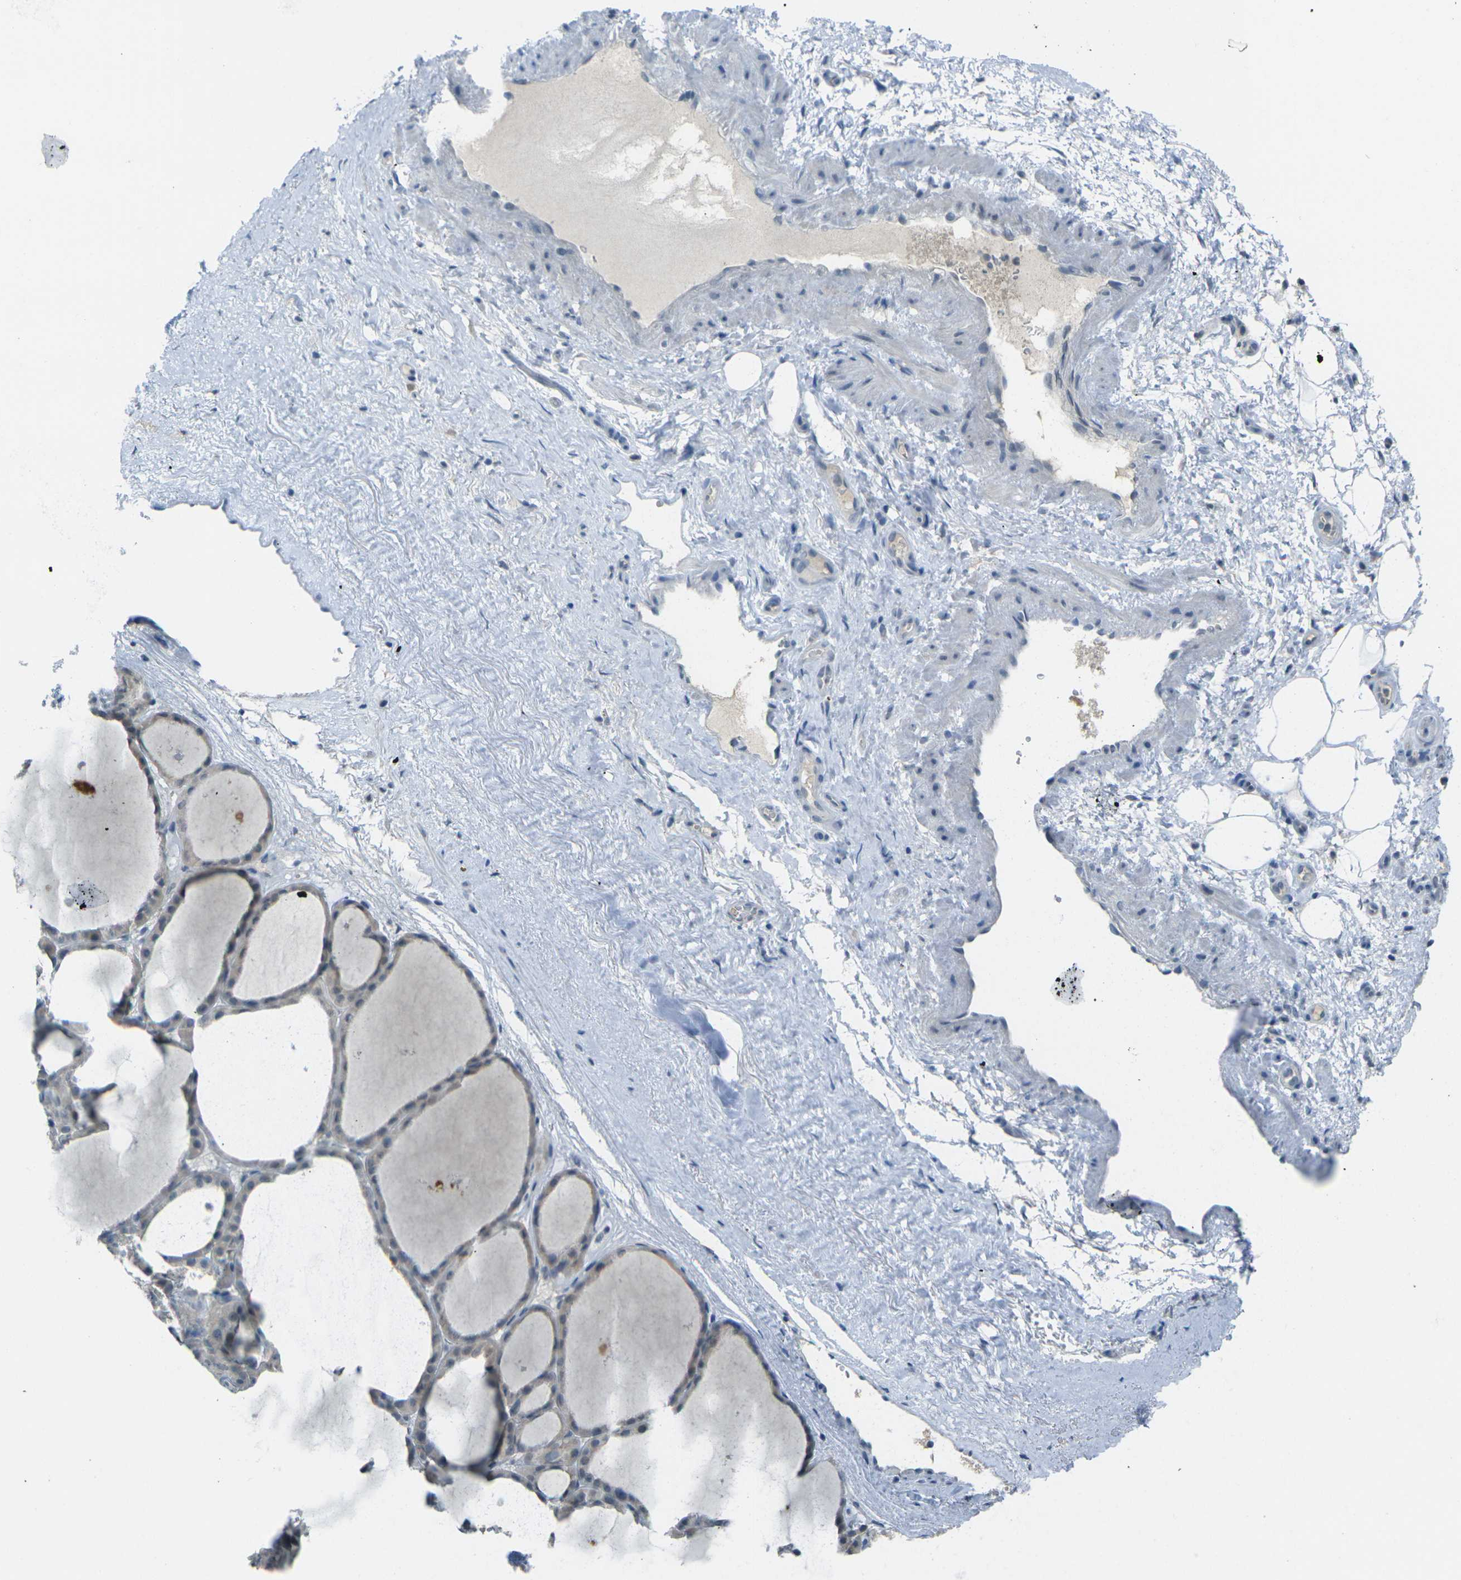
{"staining": {"intensity": "weak", "quantity": "<25%", "location": "cytoplasmic/membranous"}, "tissue": "thyroid gland", "cell_type": "Glandular cells", "image_type": "normal", "snomed": [{"axis": "morphology", "description": "Normal tissue, NOS"}, {"axis": "morphology", "description": "Carcinoma, NOS"}, {"axis": "topography", "description": "Thyroid gland"}], "caption": "IHC image of unremarkable human thyroid gland stained for a protein (brown), which displays no expression in glandular cells.", "gene": "SPTBN2", "patient": {"sex": "female", "age": 86}}